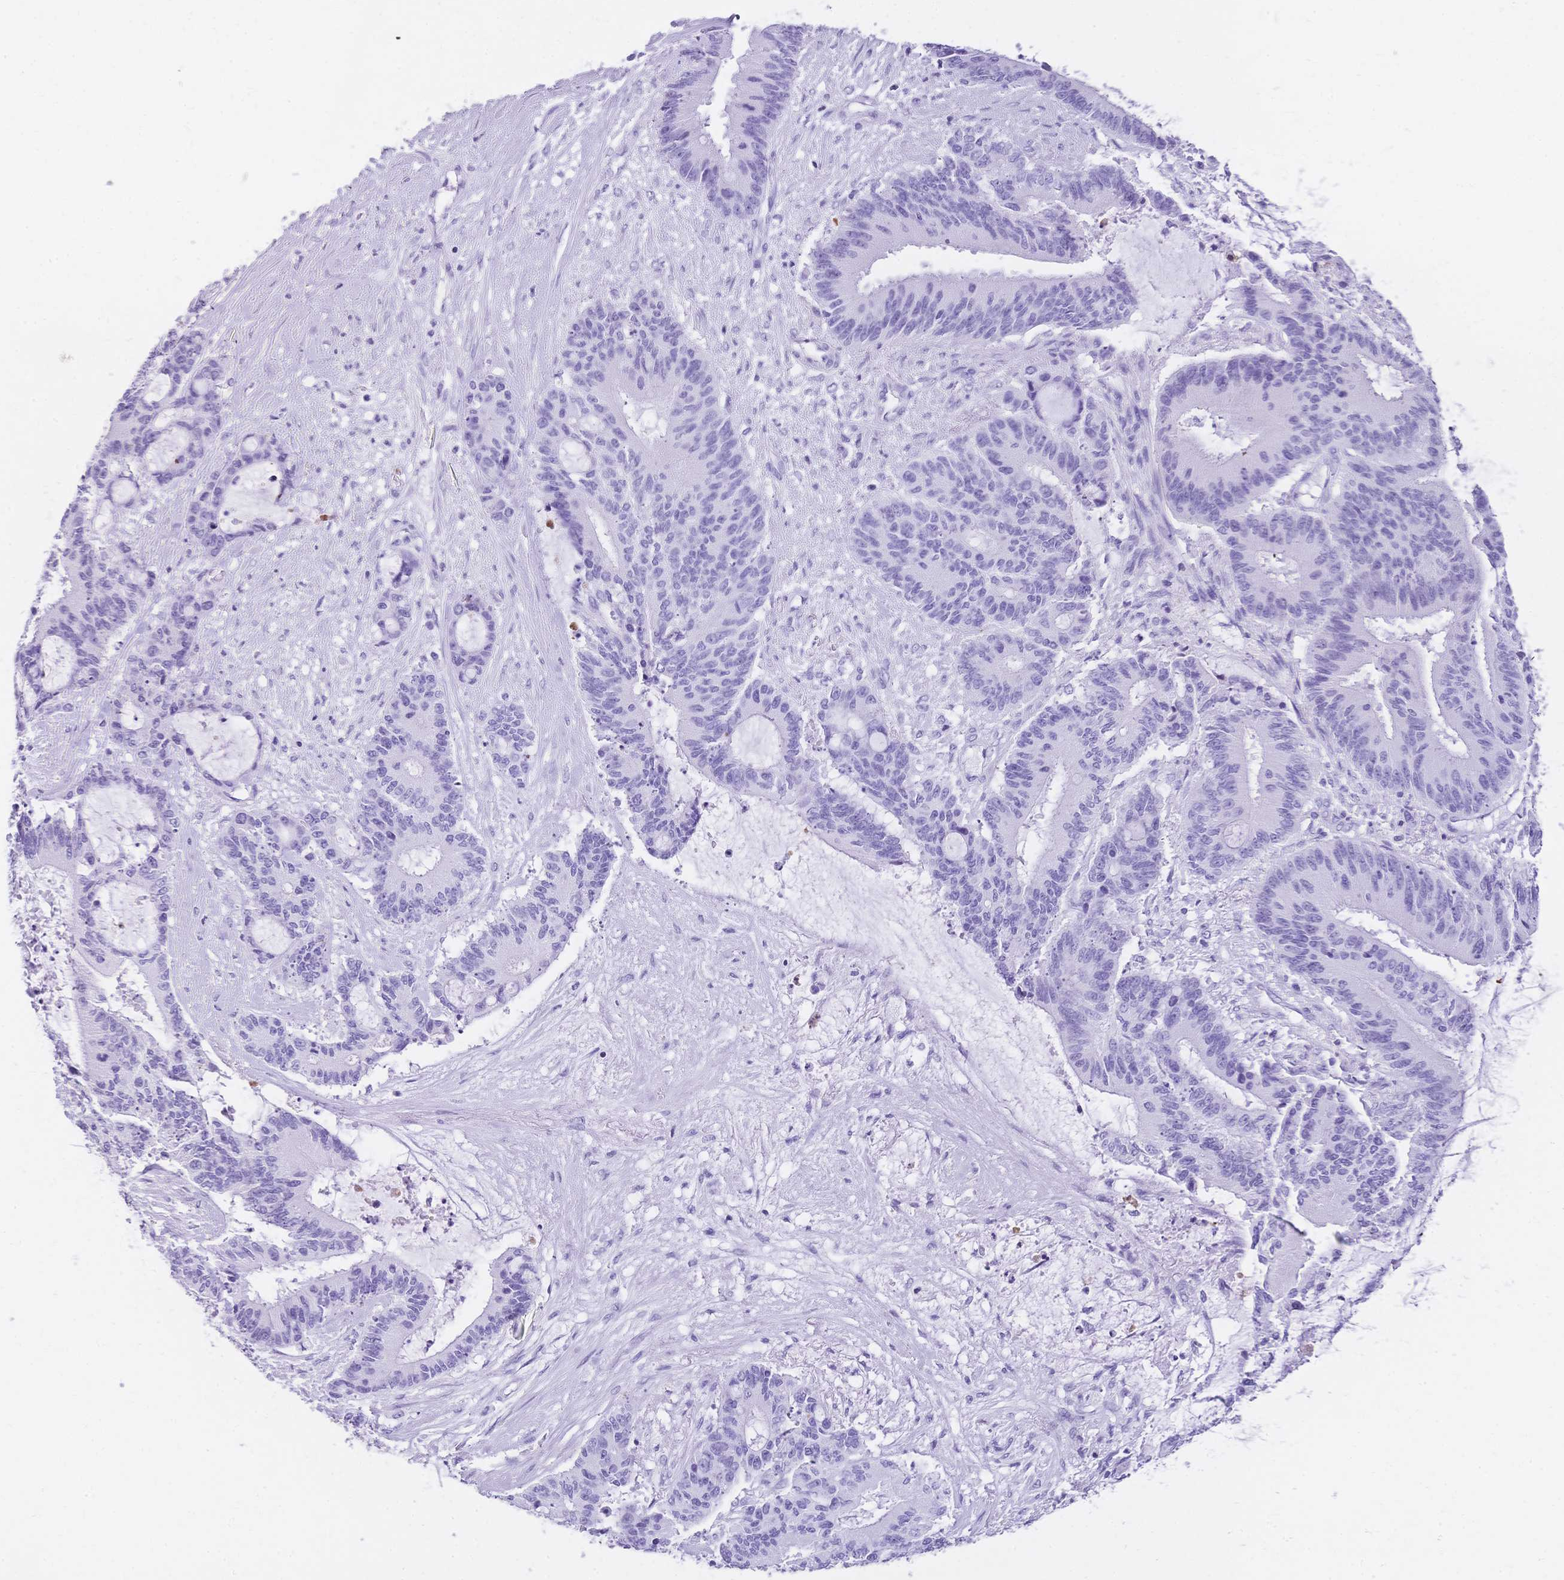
{"staining": {"intensity": "negative", "quantity": "none", "location": "none"}, "tissue": "liver cancer", "cell_type": "Tumor cells", "image_type": "cancer", "snomed": [{"axis": "morphology", "description": "Normal tissue, NOS"}, {"axis": "morphology", "description": "Cholangiocarcinoma"}, {"axis": "topography", "description": "Liver"}, {"axis": "topography", "description": "Peripheral nerve tissue"}], "caption": "High magnification brightfield microscopy of liver cancer stained with DAB (3,3'-diaminobenzidine) (brown) and counterstained with hematoxylin (blue): tumor cells show no significant positivity.", "gene": "MUC21", "patient": {"sex": "female", "age": 73}}